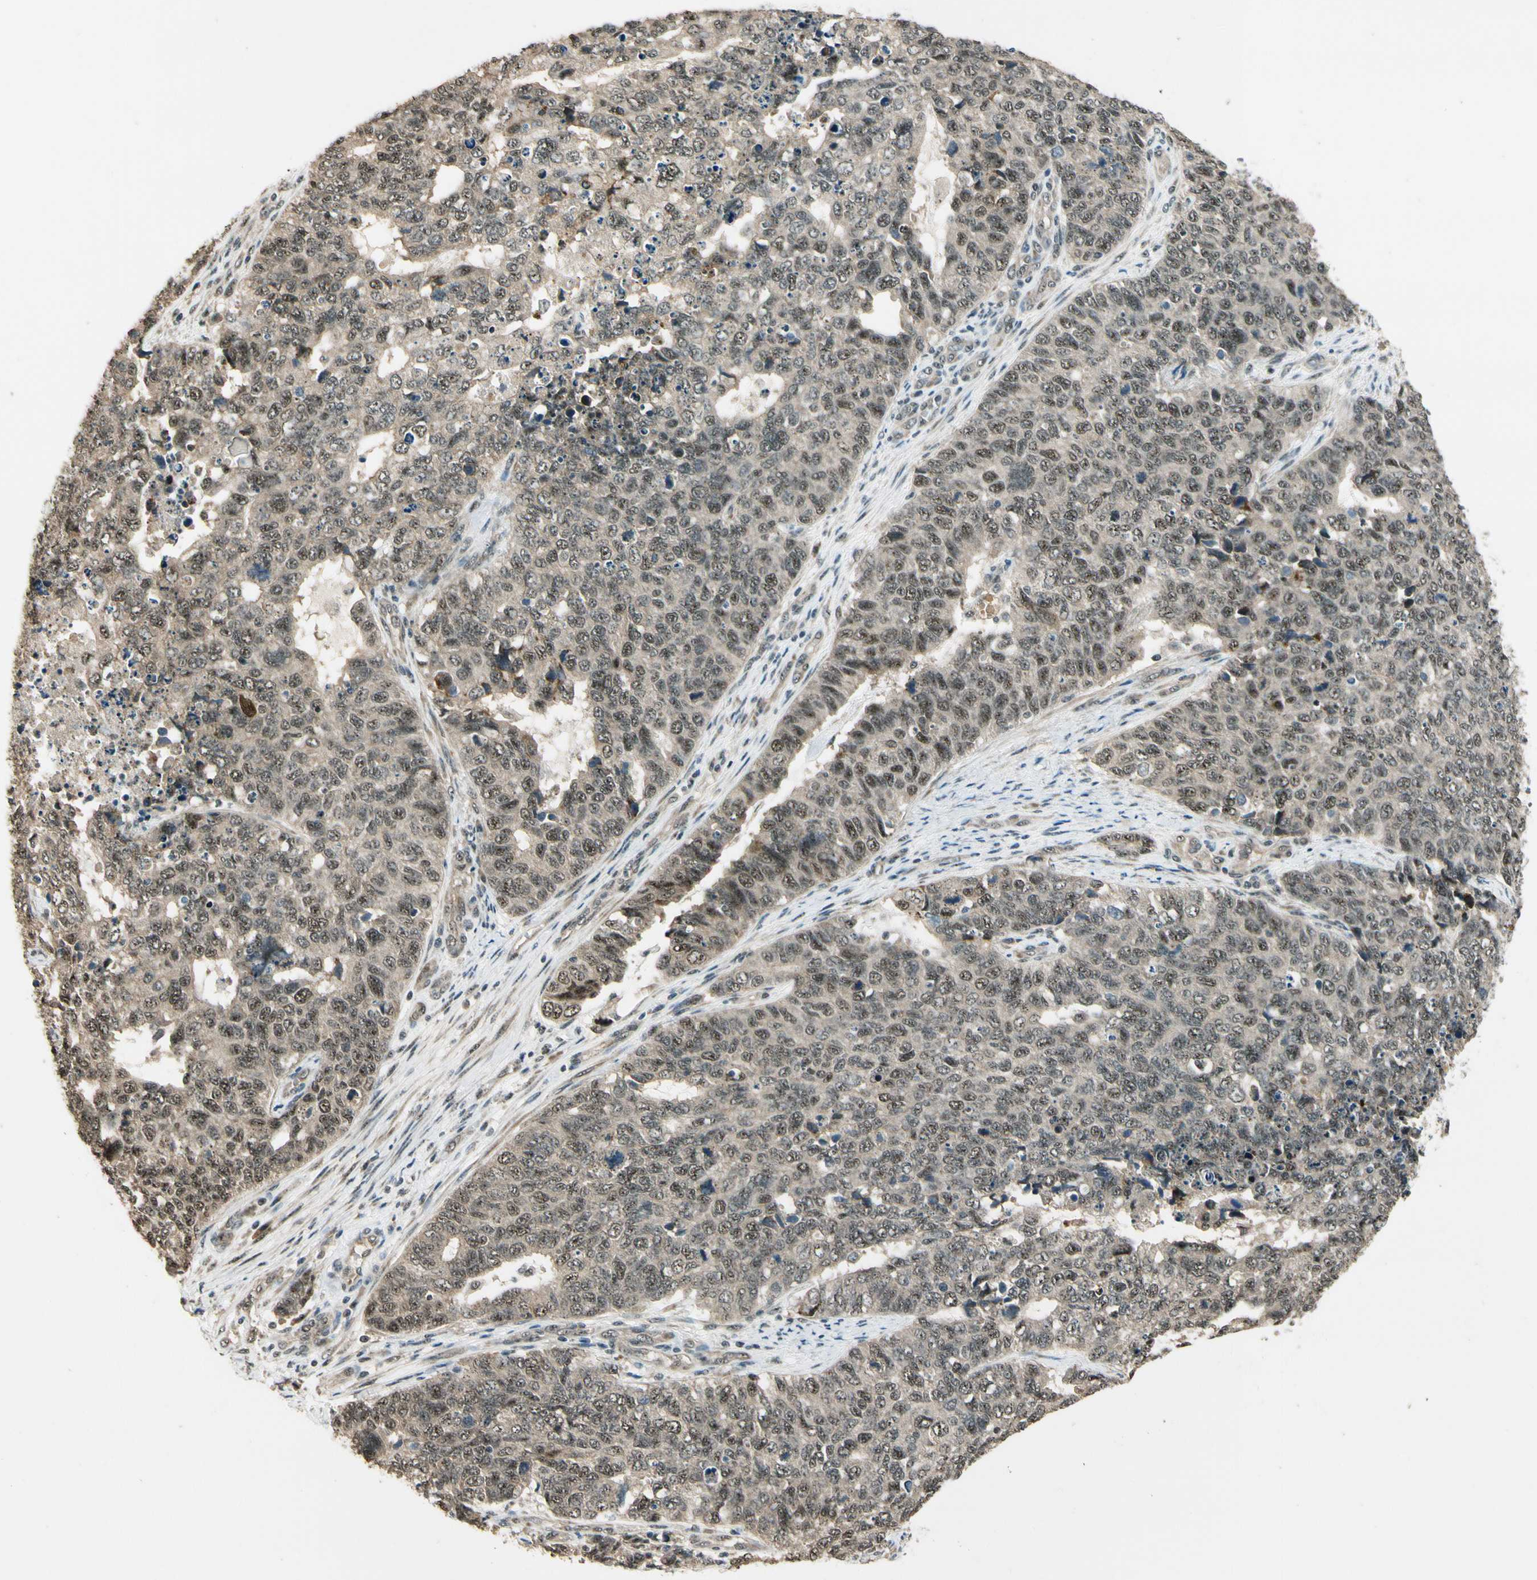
{"staining": {"intensity": "moderate", "quantity": ">75%", "location": "cytoplasmic/membranous,nuclear"}, "tissue": "cervical cancer", "cell_type": "Tumor cells", "image_type": "cancer", "snomed": [{"axis": "morphology", "description": "Squamous cell carcinoma, NOS"}, {"axis": "topography", "description": "Cervix"}], "caption": "Squamous cell carcinoma (cervical) stained with immunohistochemistry (IHC) displays moderate cytoplasmic/membranous and nuclear staining in approximately >75% of tumor cells. (DAB (3,3'-diaminobenzidine) = brown stain, brightfield microscopy at high magnification).", "gene": "MCPH1", "patient": {"sex": "female", "age": 63}}